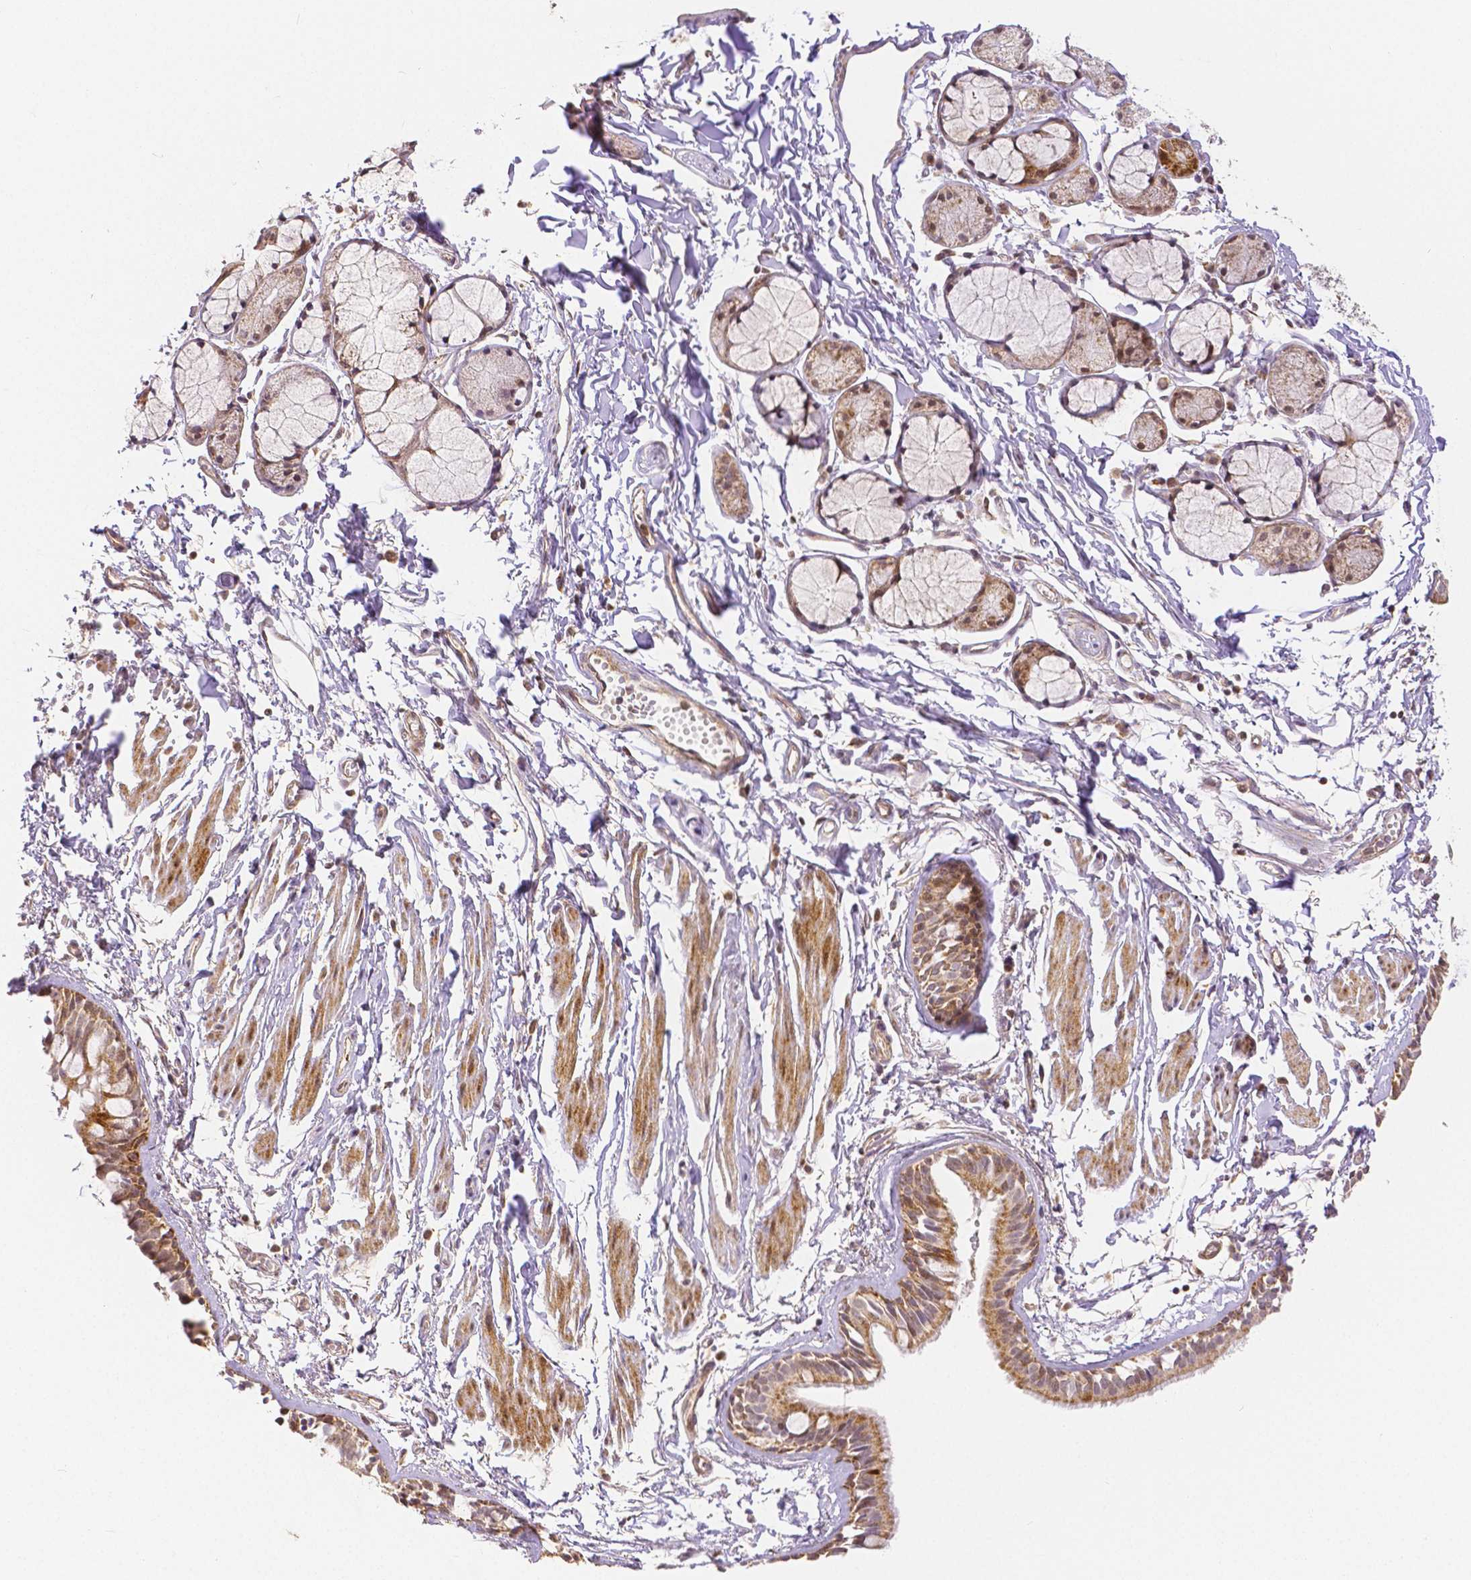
{"staining": {"intensity": "moderate", "quantity": ">75%", "location": "cytoplasmic/membranous,nuclear"}, "tissue": "bronchus", "cell_type": "Respiratory epithelial cells", "image_type": "normal", "snomed": [{"axis": "morphology", "description": "Normal tissue, NOS"}, {"axis": "topography", "description": "Cartilage tissue"}, {"axis": "topography", "description": "Bronchus"}], "caption": "Benign bronchus displays moderate cytoplasmic/membranous,nuclear expression in approximately >75% of respiratory epithelial cells.", "gene": "RHOT1", "patient": {"sex": "female", "age": 59}}